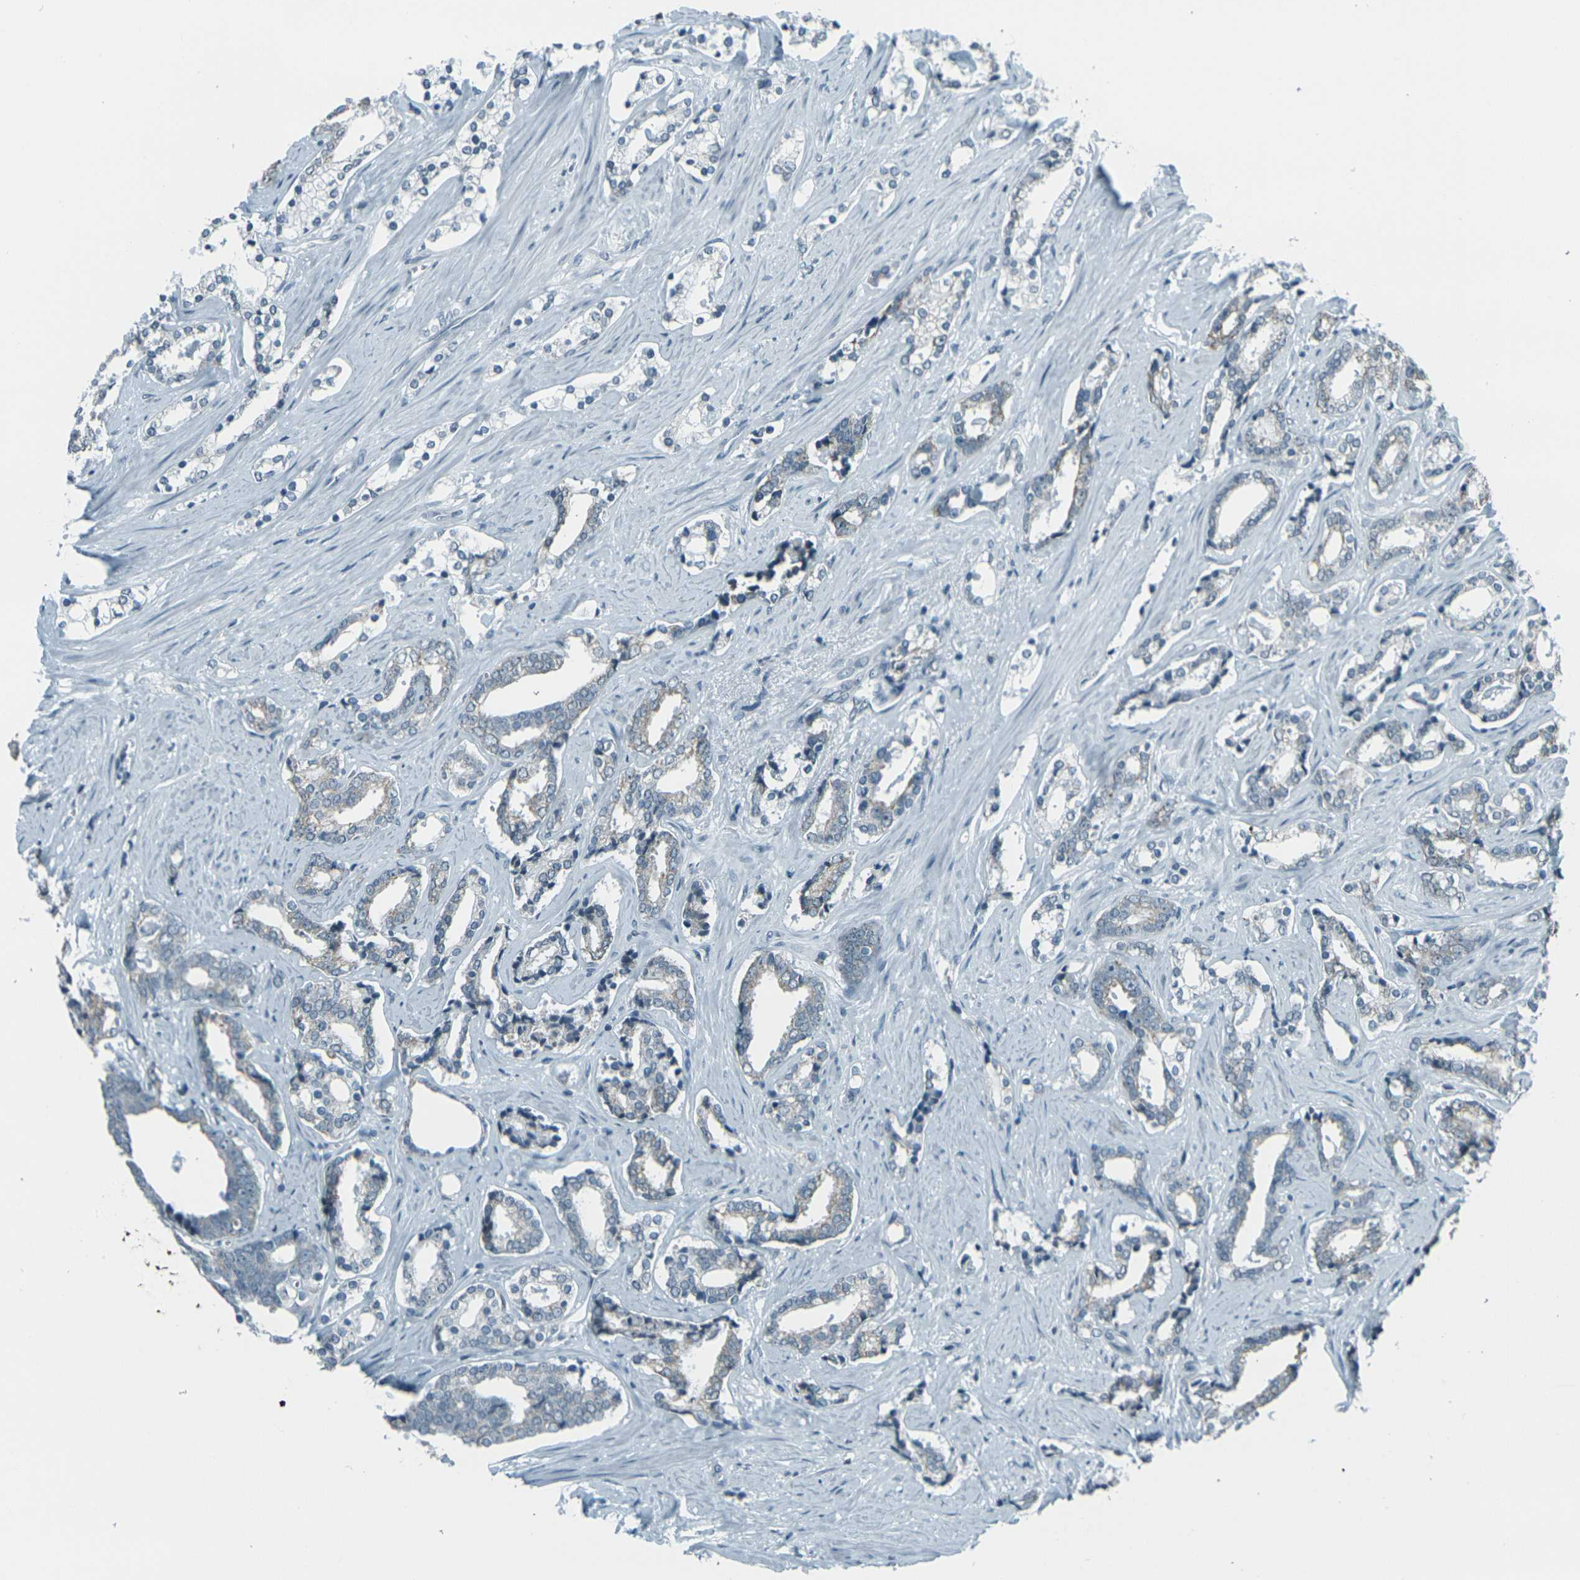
{"staining": {"intensity": "negative", "quantity": "none", "location": "none"}, "tissue": "prostate cancer", "cell_type": "Tumor cells", "image_type": "cancer", "snomed": [{"axis": "morphology", "description": "Adenocarcinoma, High grade"}, {"axis": "topography", "description": "Prostate"}], "caption": "This is an immunohistochemistry (IHC) photomicrograph of high-grade adenocarcinoma (prostate). There is no positivity in tumor cells.", "gene": "H2BC1", "patient": {"sex": "male", "age": 67}}